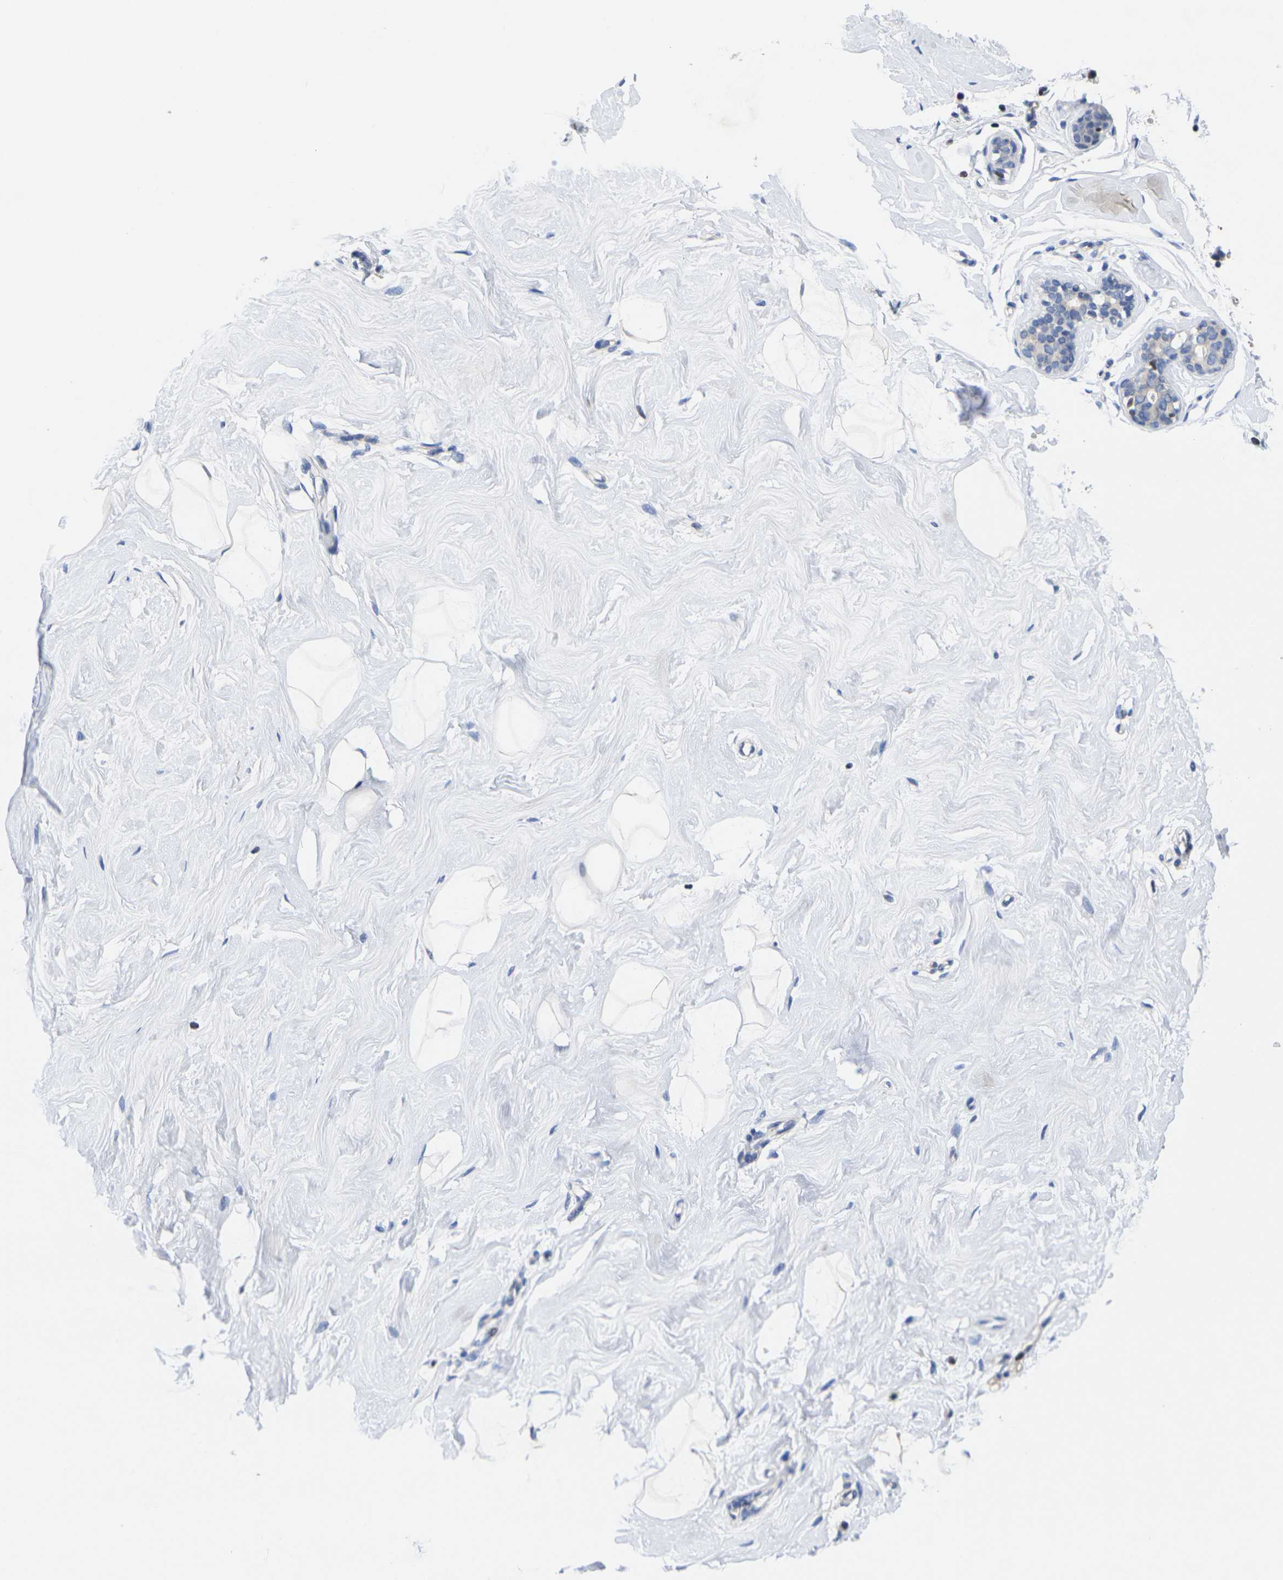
{"staining": {"intensity": "negative", "quantity": "none", "location": "none"}, "tissue": "breast", "cell_type": "Adipocytes", "image_type": "normal", "snomed": [{"axis": "morphology", "description": "Normal tissue, NOS"}, {"axis": "topography", "description": "Breast"}], "caption": "Adipocytes show no significant expression in unremarkable breast. (IHC, brightfield microscopy, high magnification).", "gene": "IKZF1", "patient": {"sex": "female", "age": 23}}